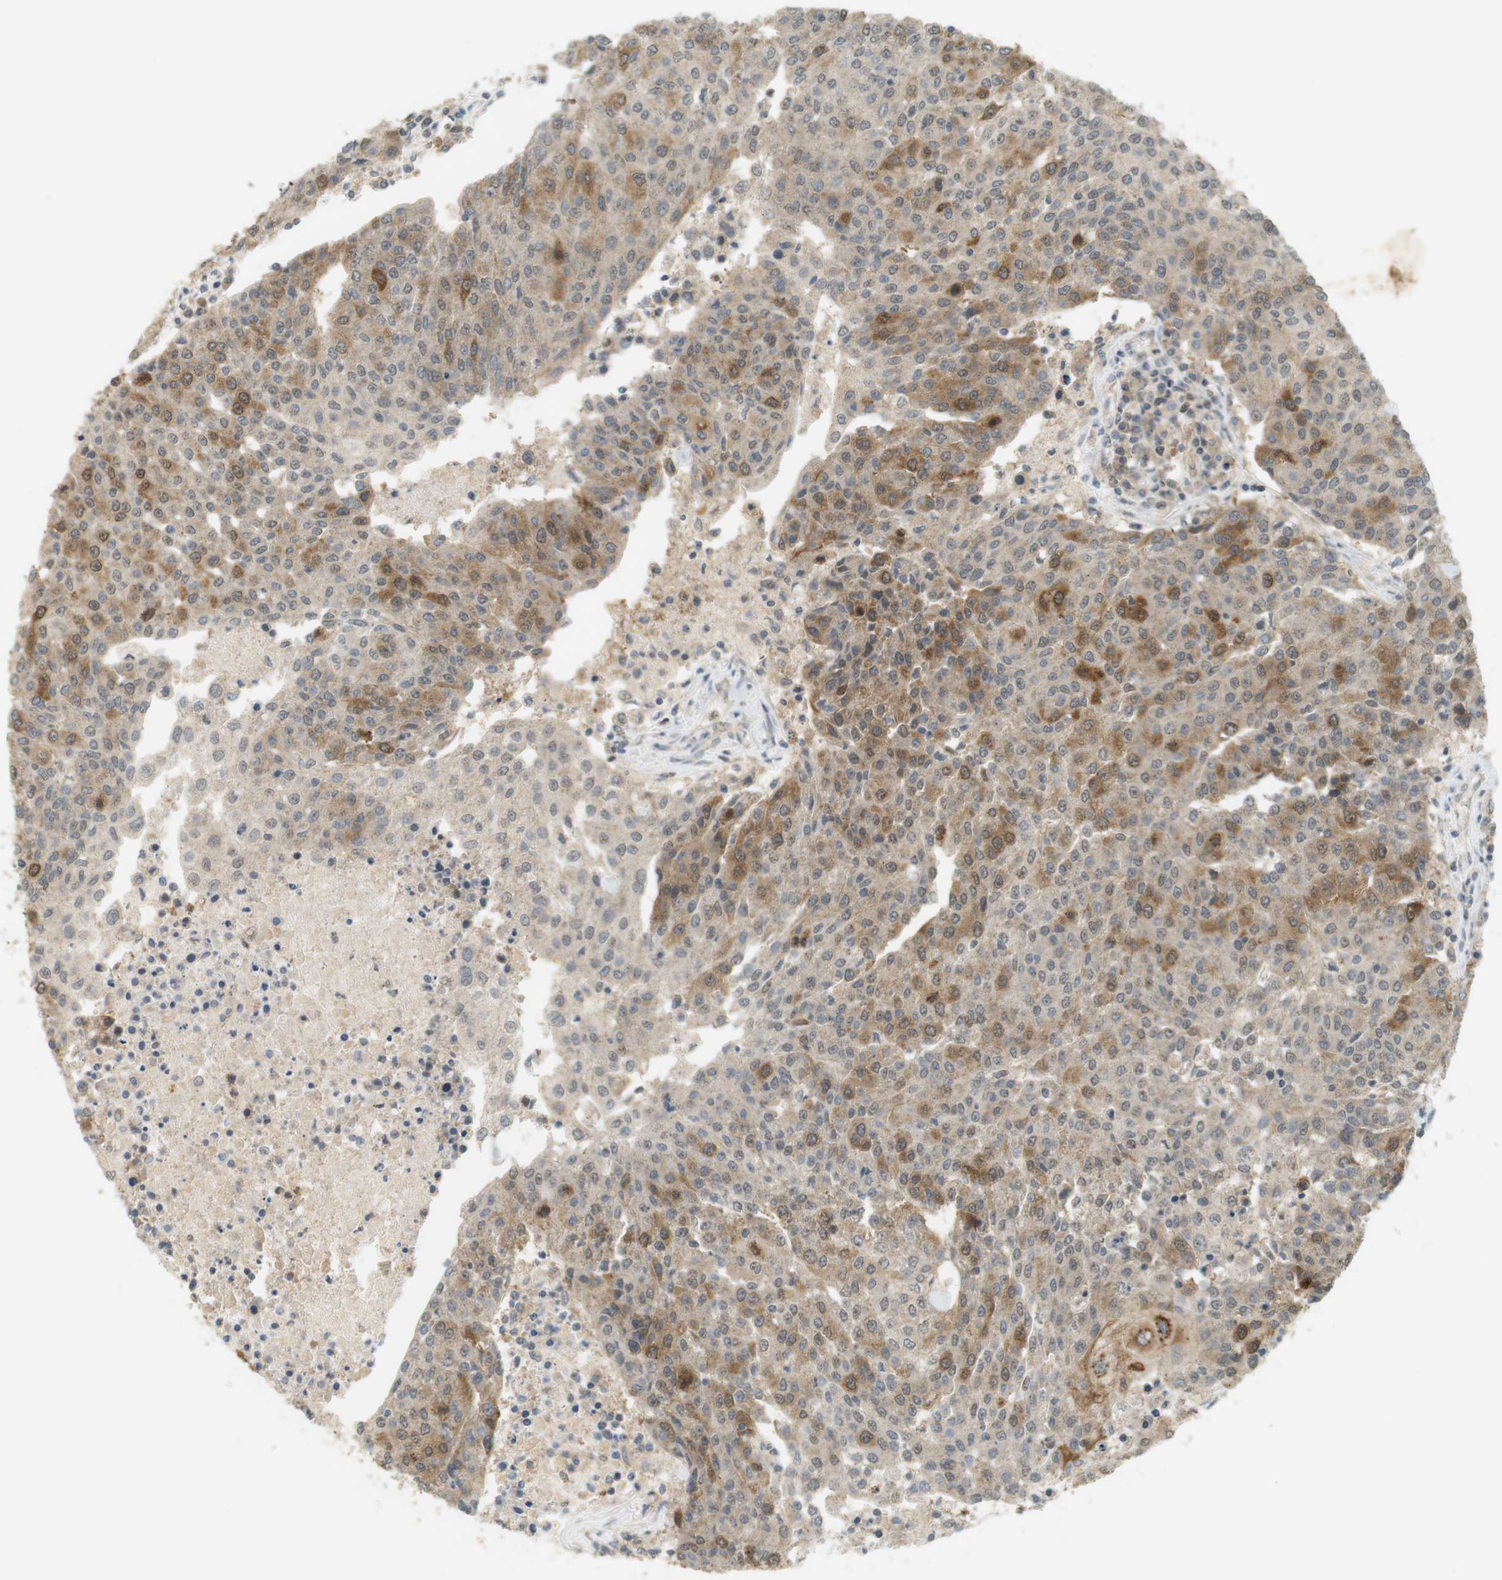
{"staining": {"intensity": "moderate", "quantity": "<25%", "location": "cytoplasmic/membranous"}, "tissue": "urothelial cancer", "cell_type": "Tumor cells", "image_type": "cancer", "snomed": [{"axis": "morphology", "description": "Urothelial carcinoma, High grade"}, {"axis": "topography", "description": "Urinary bladder"}], "caption": "This image exhibits immunohistochemistry staining of high-grade urothelial carcinoma, with low moderate cytoplasmic/membranous staining in approximately <25% of tumor cells.", "gene": "TTK", "patient": {"sex": "female", "age": 85}}